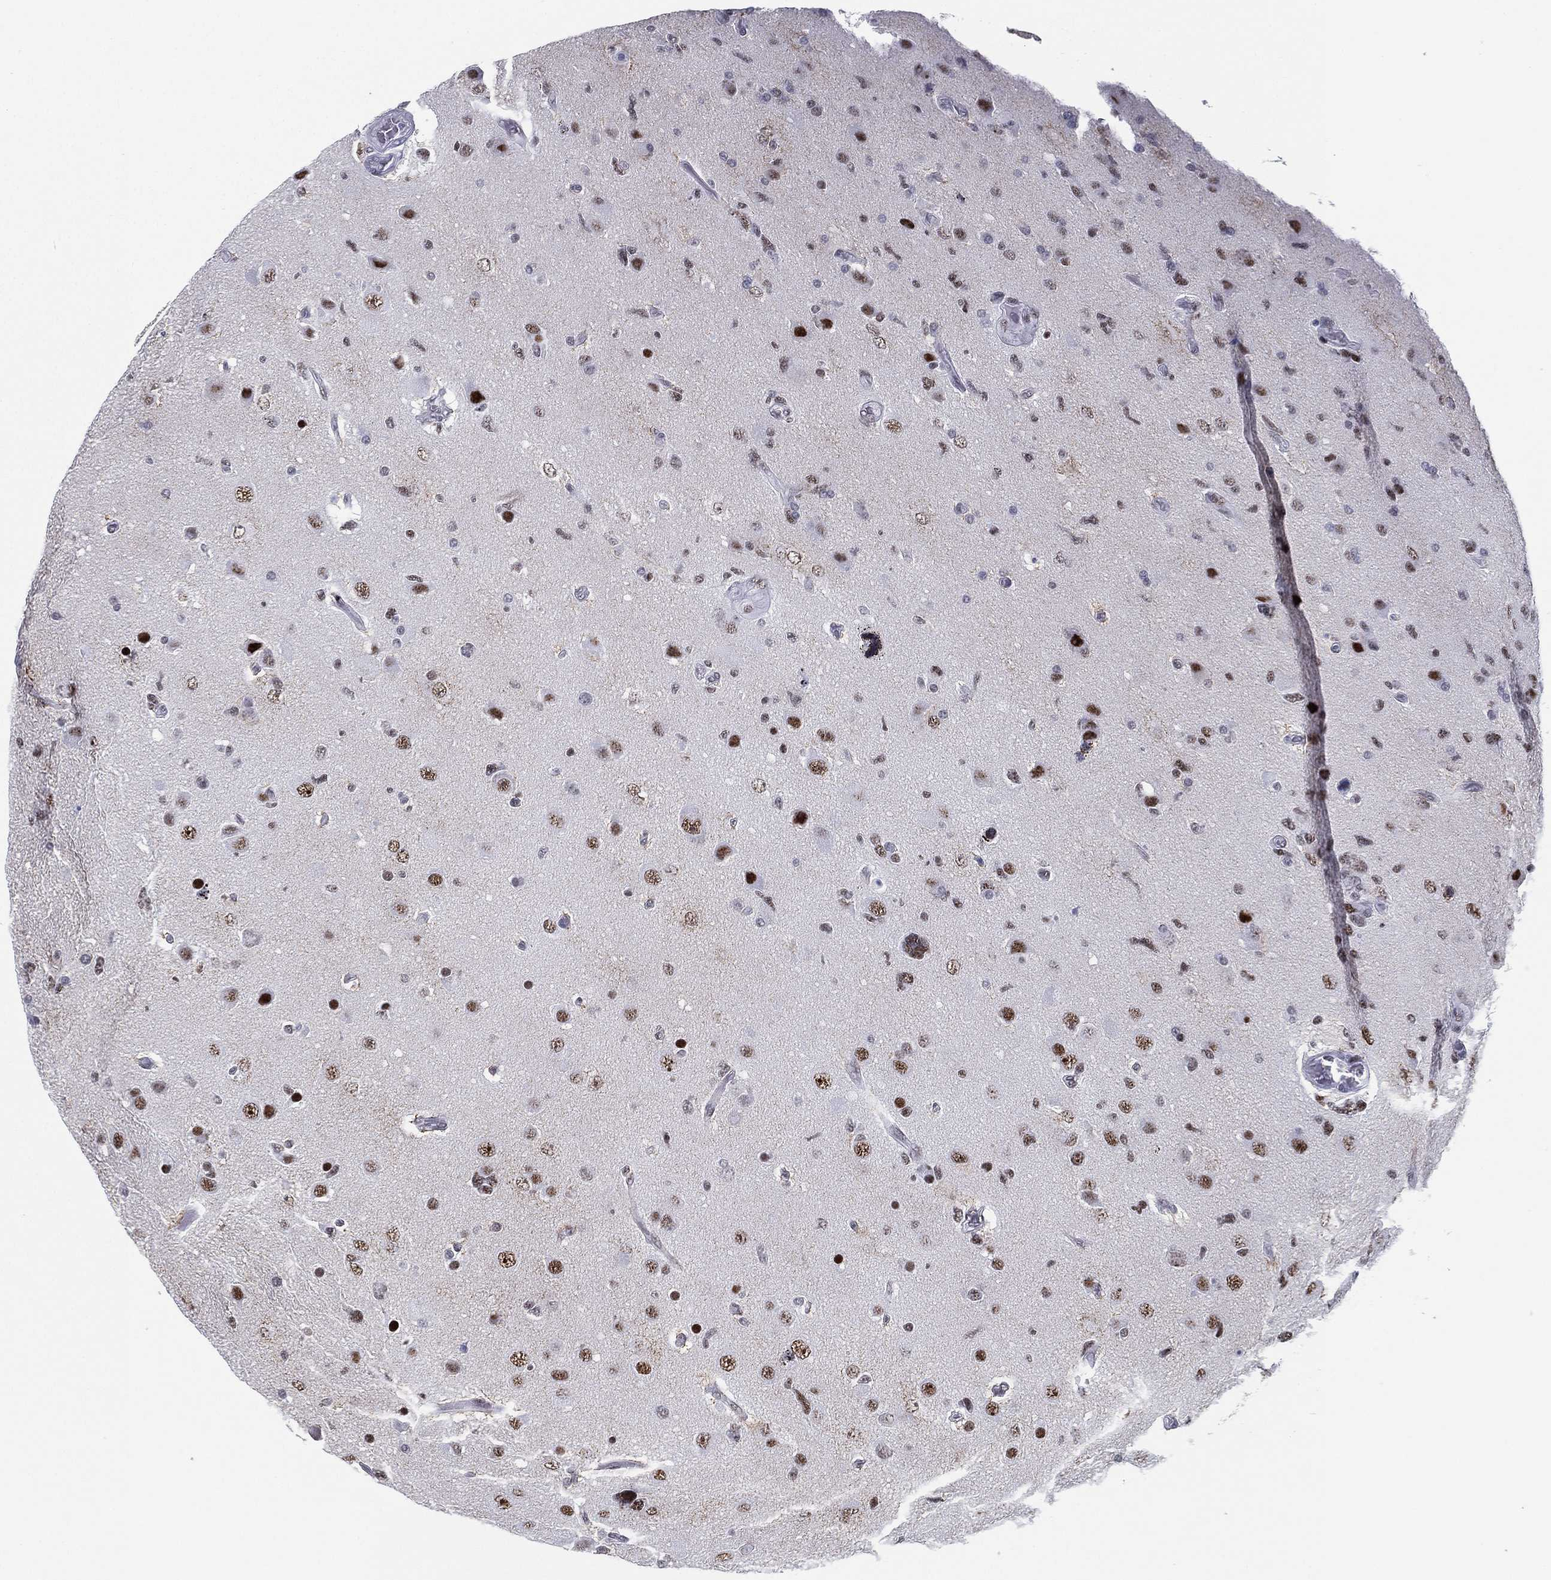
{"staining": {"intensity": "moderate", "quantity": "<25%", "location": "nuclear"}, "tissue": "glioma", "cell_type": "Tumor cells", "image_type": "cancer", "snomed": [{"axis": "morphology", "description": "Glioma, malignant, High grade"}, {"axis": "topography", "description": "Cerebral cortex"}], "caption": "This histopathology image reveals glioma stained with immunohistochemistry (IHC) to label a protein in brown. The nuclear of tumor cells show moderate positivity for the protein. Nuclei are counter-stained blue.", "gene": "CYB561D2", "patient": {"sex": "male", "age": 70}}